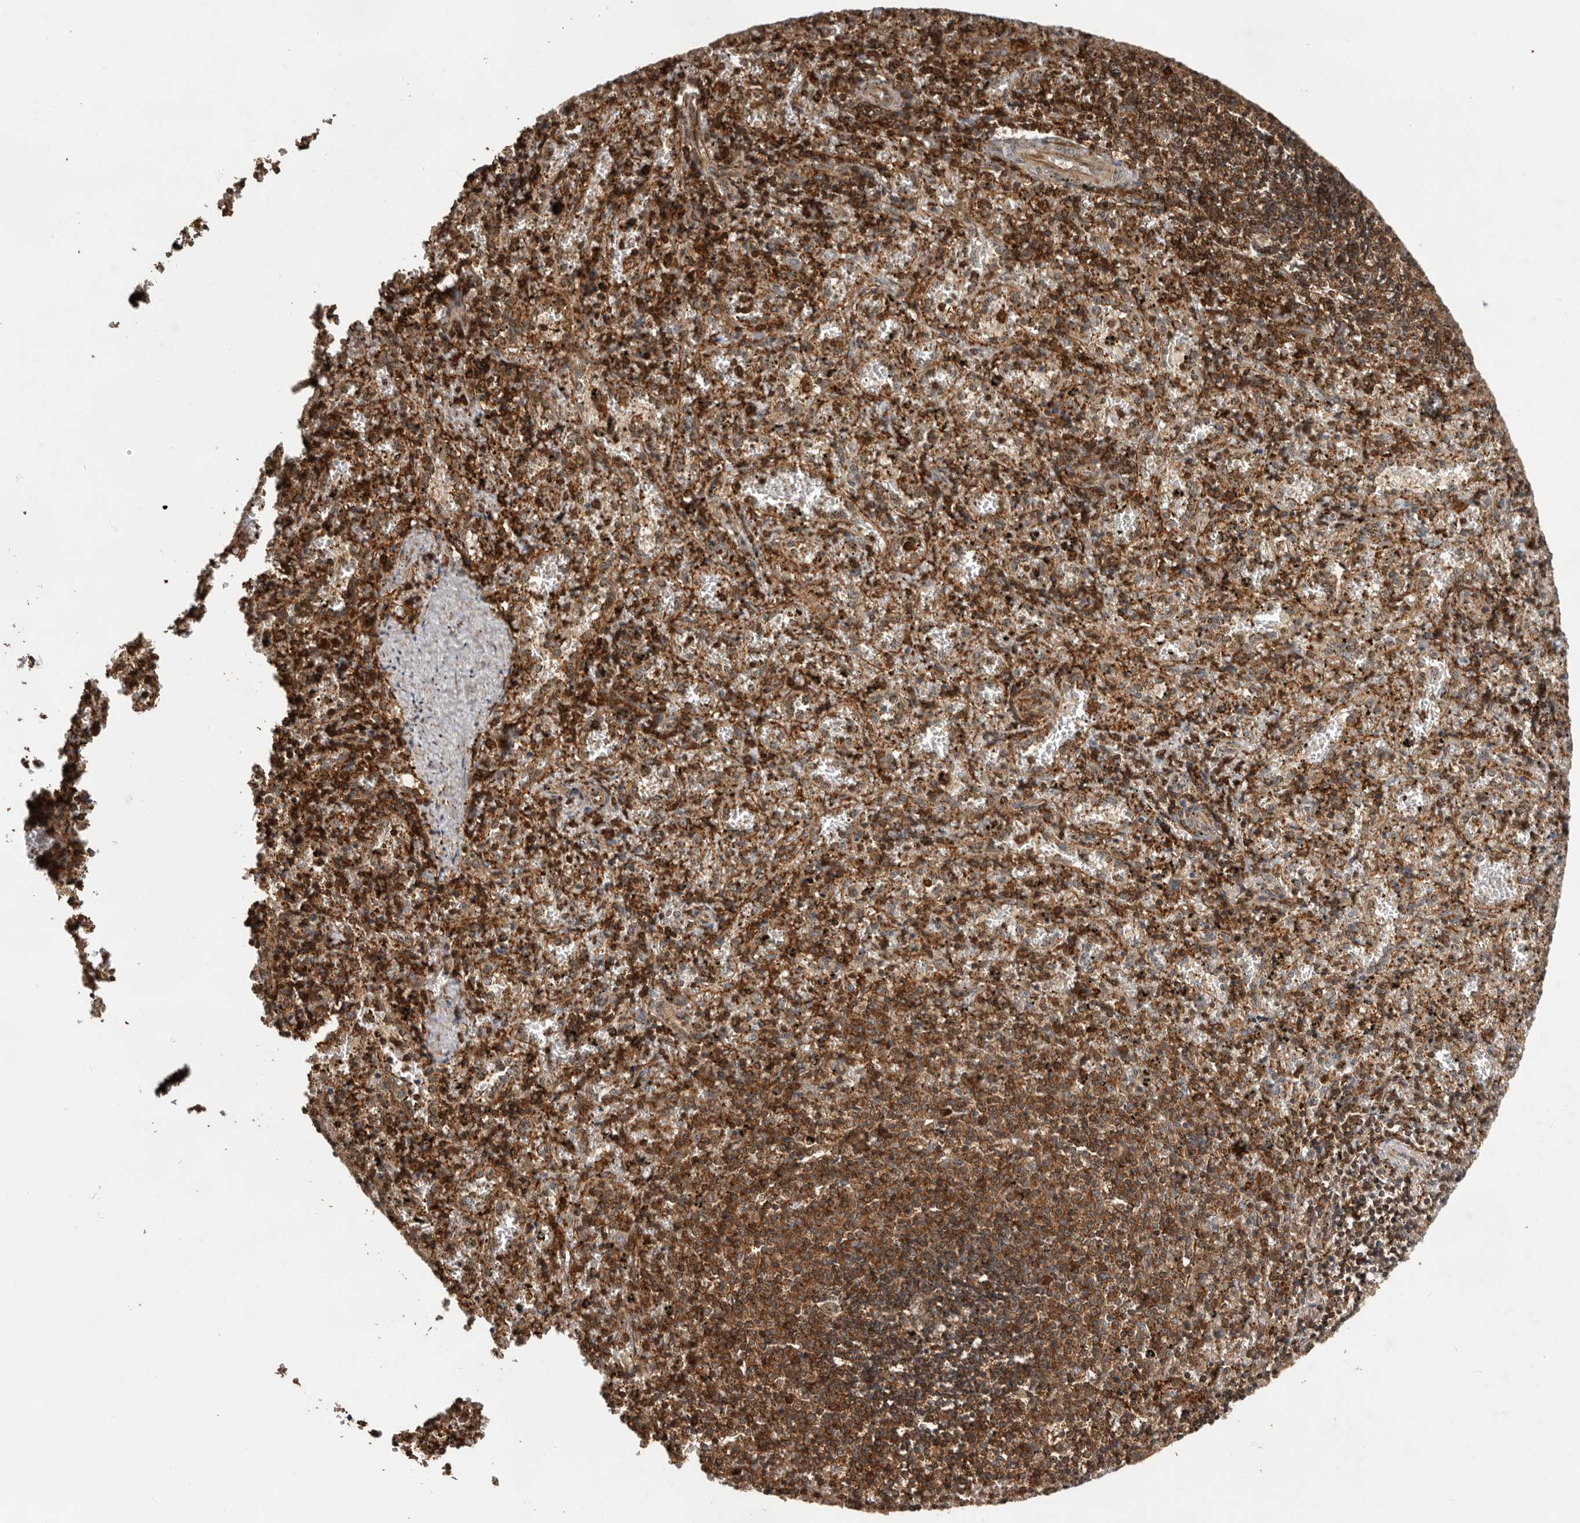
{"staining": {"intensity": "strong", "quantity": "25%-75%", "location": "cytoplasmic/membranous"}, "tissue": "spleen", "cell_type": "Cells in red pulp", "image_type": "normal", "snomed": [{"axis": "morphology", "description": "Normal tissue, NOS"}, {"axis": "topography", "description": "Spleen"}], "caption": "Protein analysis of benign spleen reveals strong cytoplasmic/membranous positivity in about 25%-75% of cells in red pulp.", "gene": "RNF157", "patient": {"sex": "male", "age": 11}}